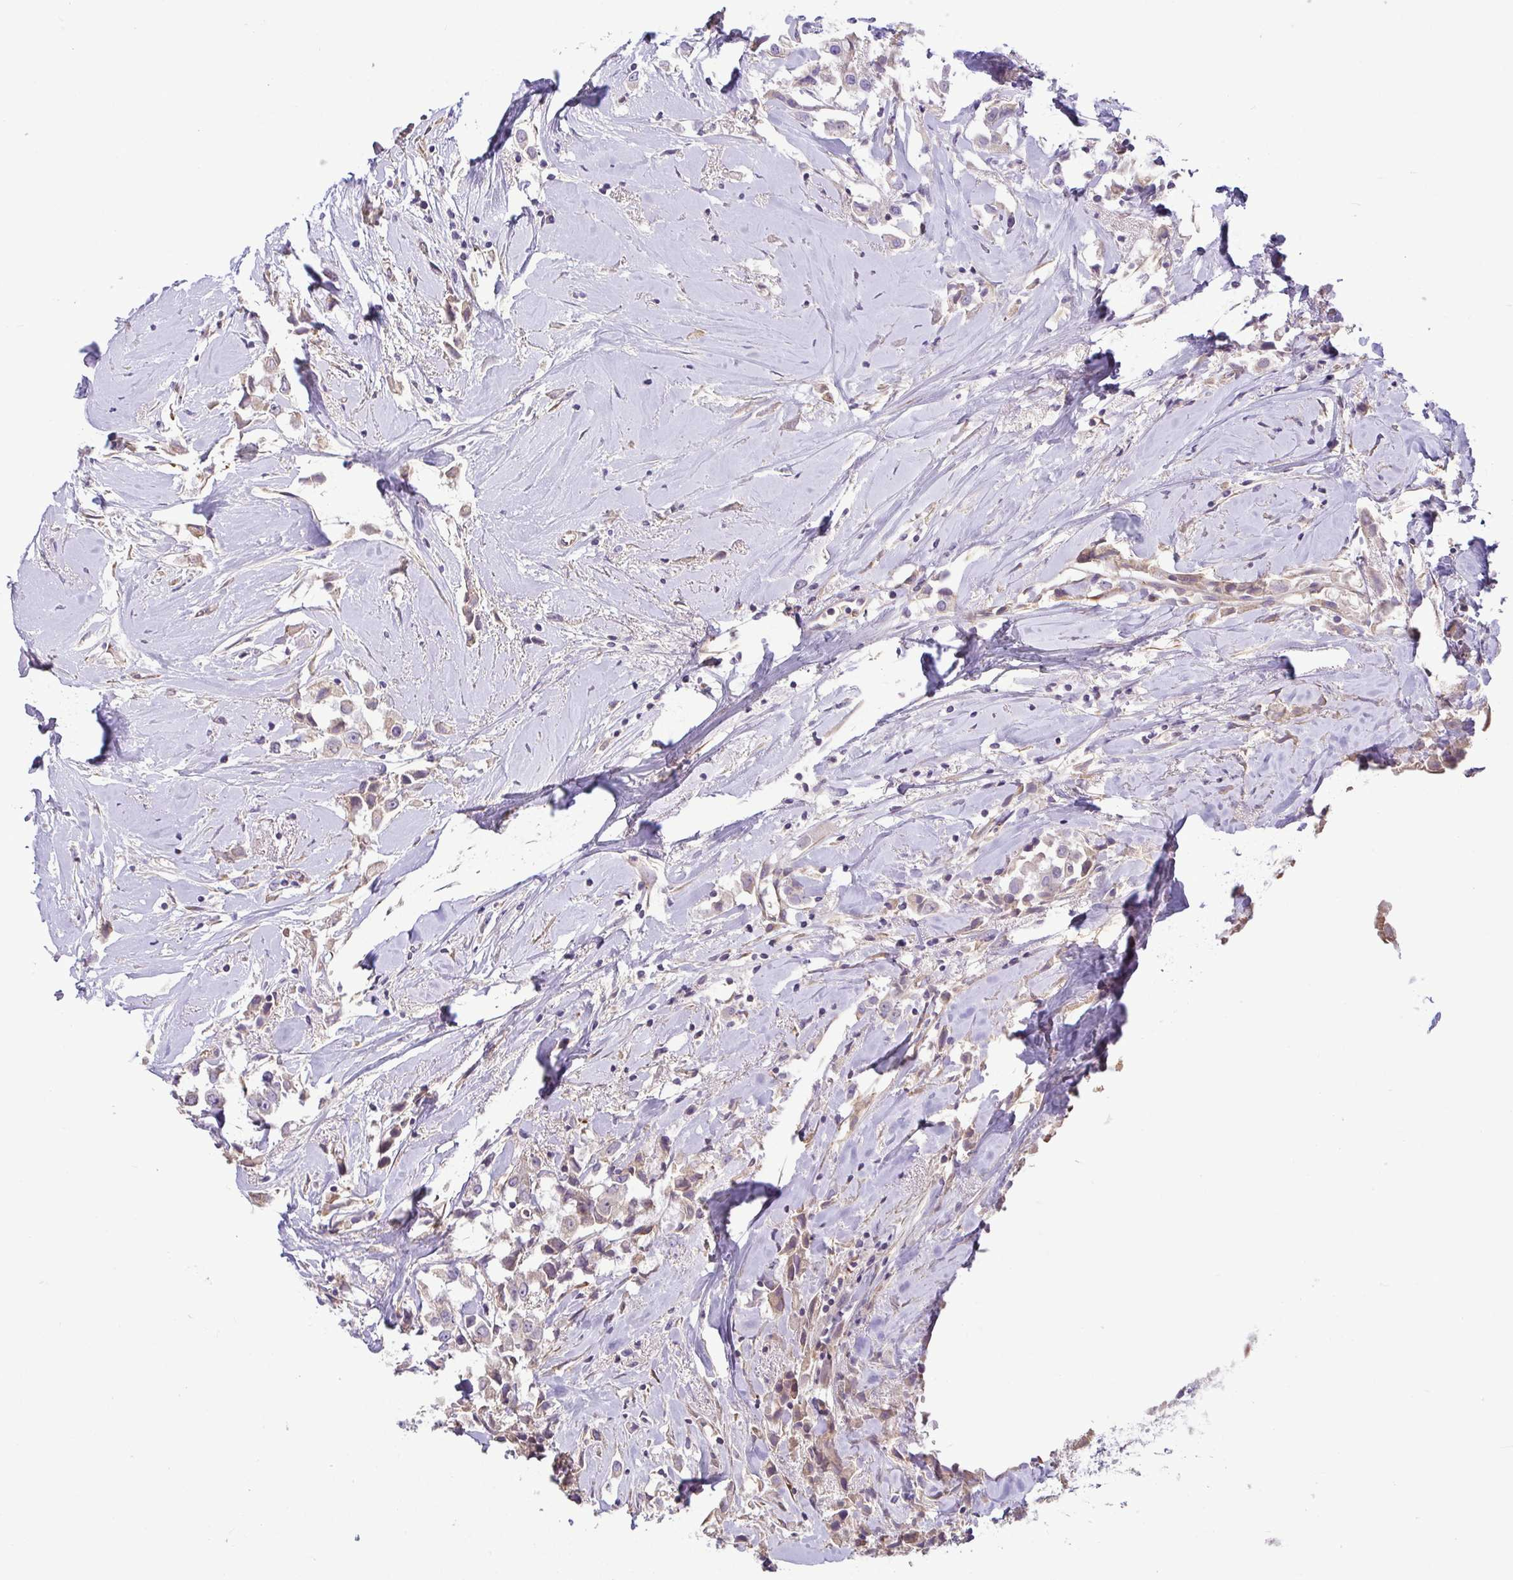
{"staining": {"intensity": "negative", "quantity": "none", "location": "none"}, "tissue": "breast cancer", "cell_type": "Tumor cells", "image_type": "cancer", "snomed": [{"axis": "morphology", "description": "Duct carcinoma"}, {"axis": "topography", "description": "Breast"}], "caption": "The immunohistochemistry image has no significant expression in tumor cells of breast infiltrating ductal carcinoma tissue.", "gene": "MYL10", "patient": {"sex": "female", "age": 61}}